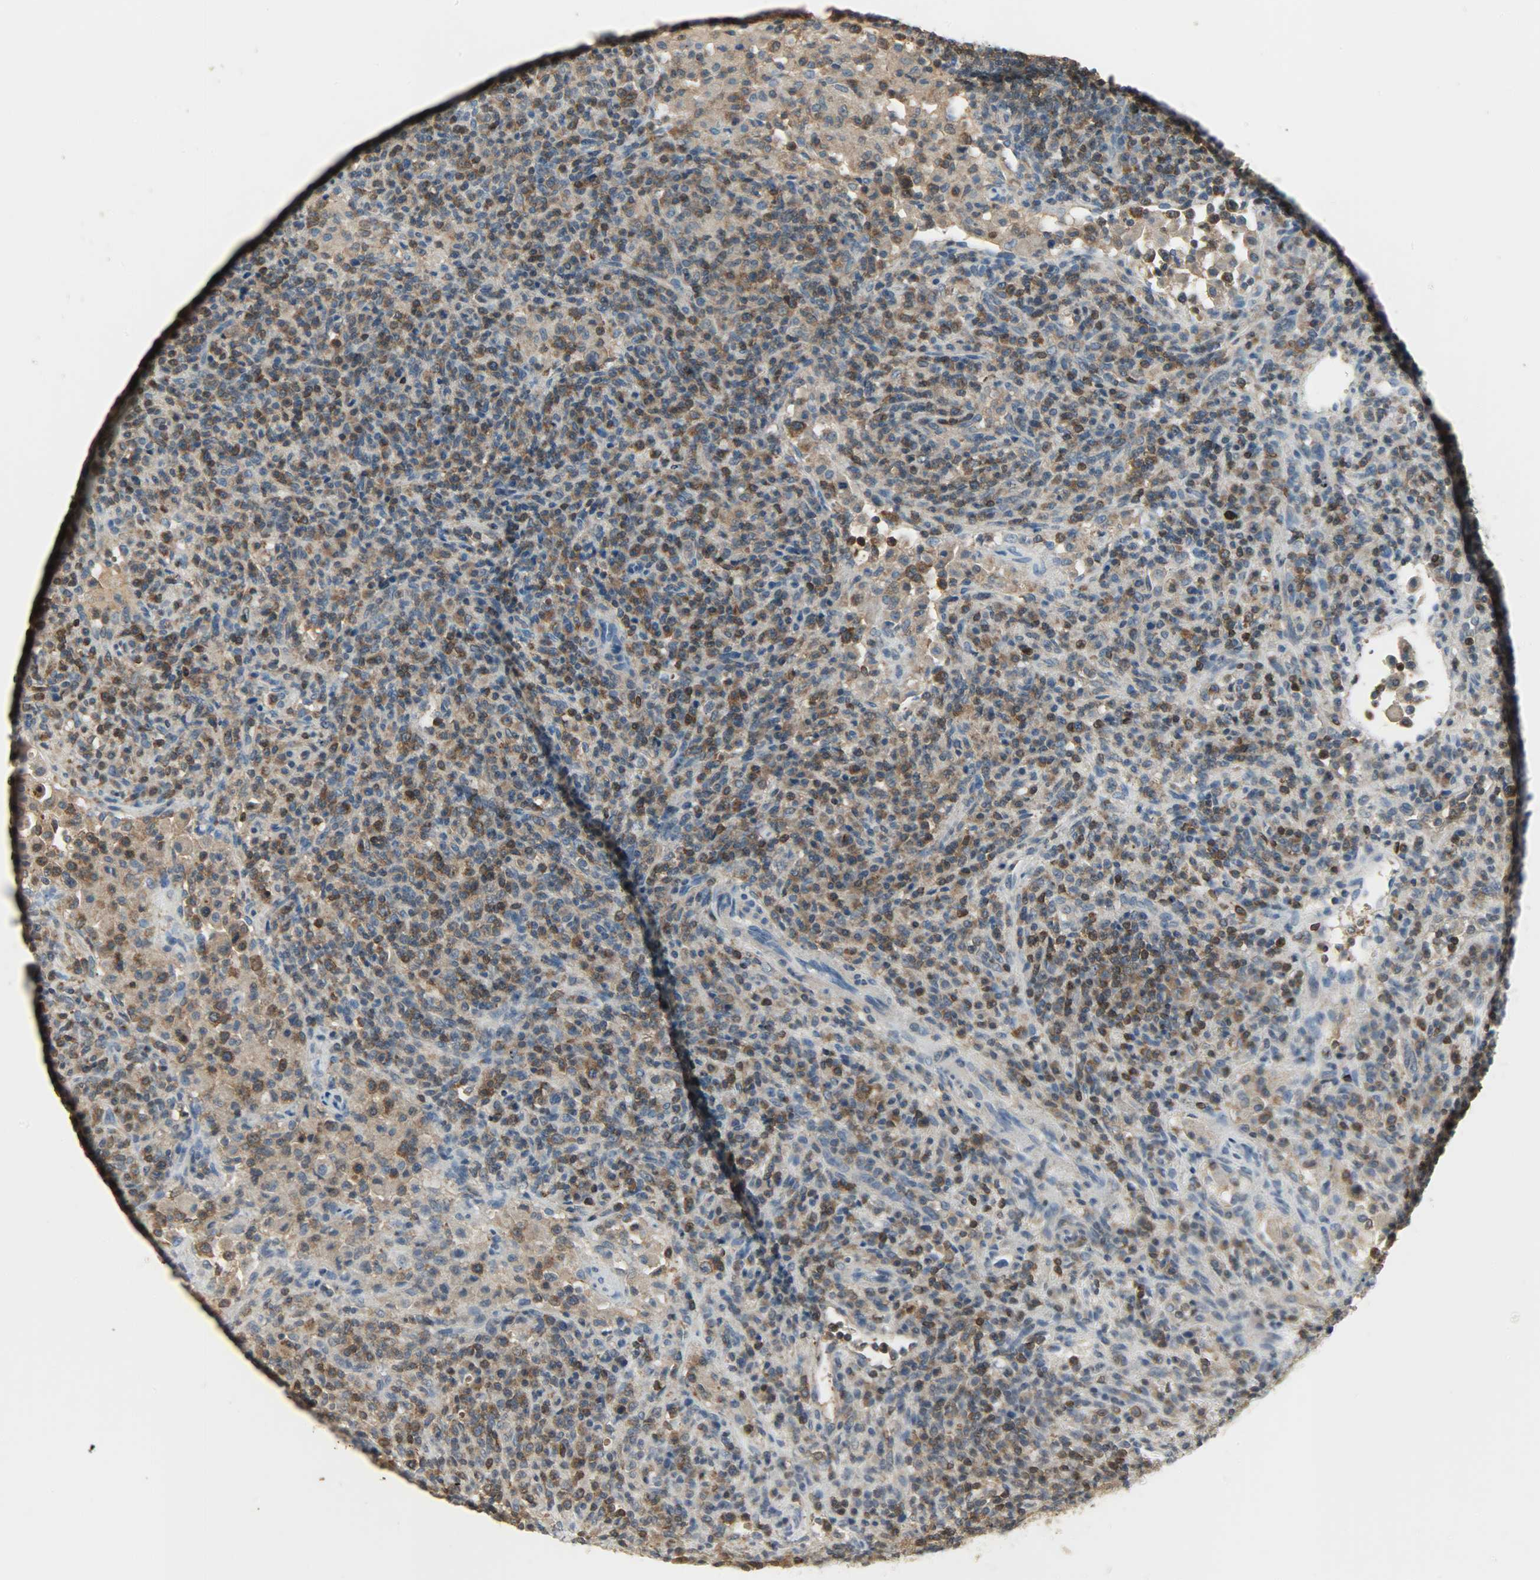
{"staining": {"intensity": "moderate", "quantity": ">75%", "location": "cytoplasmic/membranous"}, "tissue": "lymphoma", "cell_type": "Tumor cells", "image_type": "cancer", "snomed": [{"axis": "morphology", "description": "Hodgkin's disease, NOS"}, {"axis": "topography", "description": "Lymph node"}], "caption": "Hodgkin's disease tissue reveals moderate cytoplasmic/membranous expression in approximately >75% of tumor cells (DAB (3,3'-diaminobenzidine) IHC with brightfield microscopy, high magnification).", "gene": "LDHB", "patient": {"sex": "male", "age": 65}}